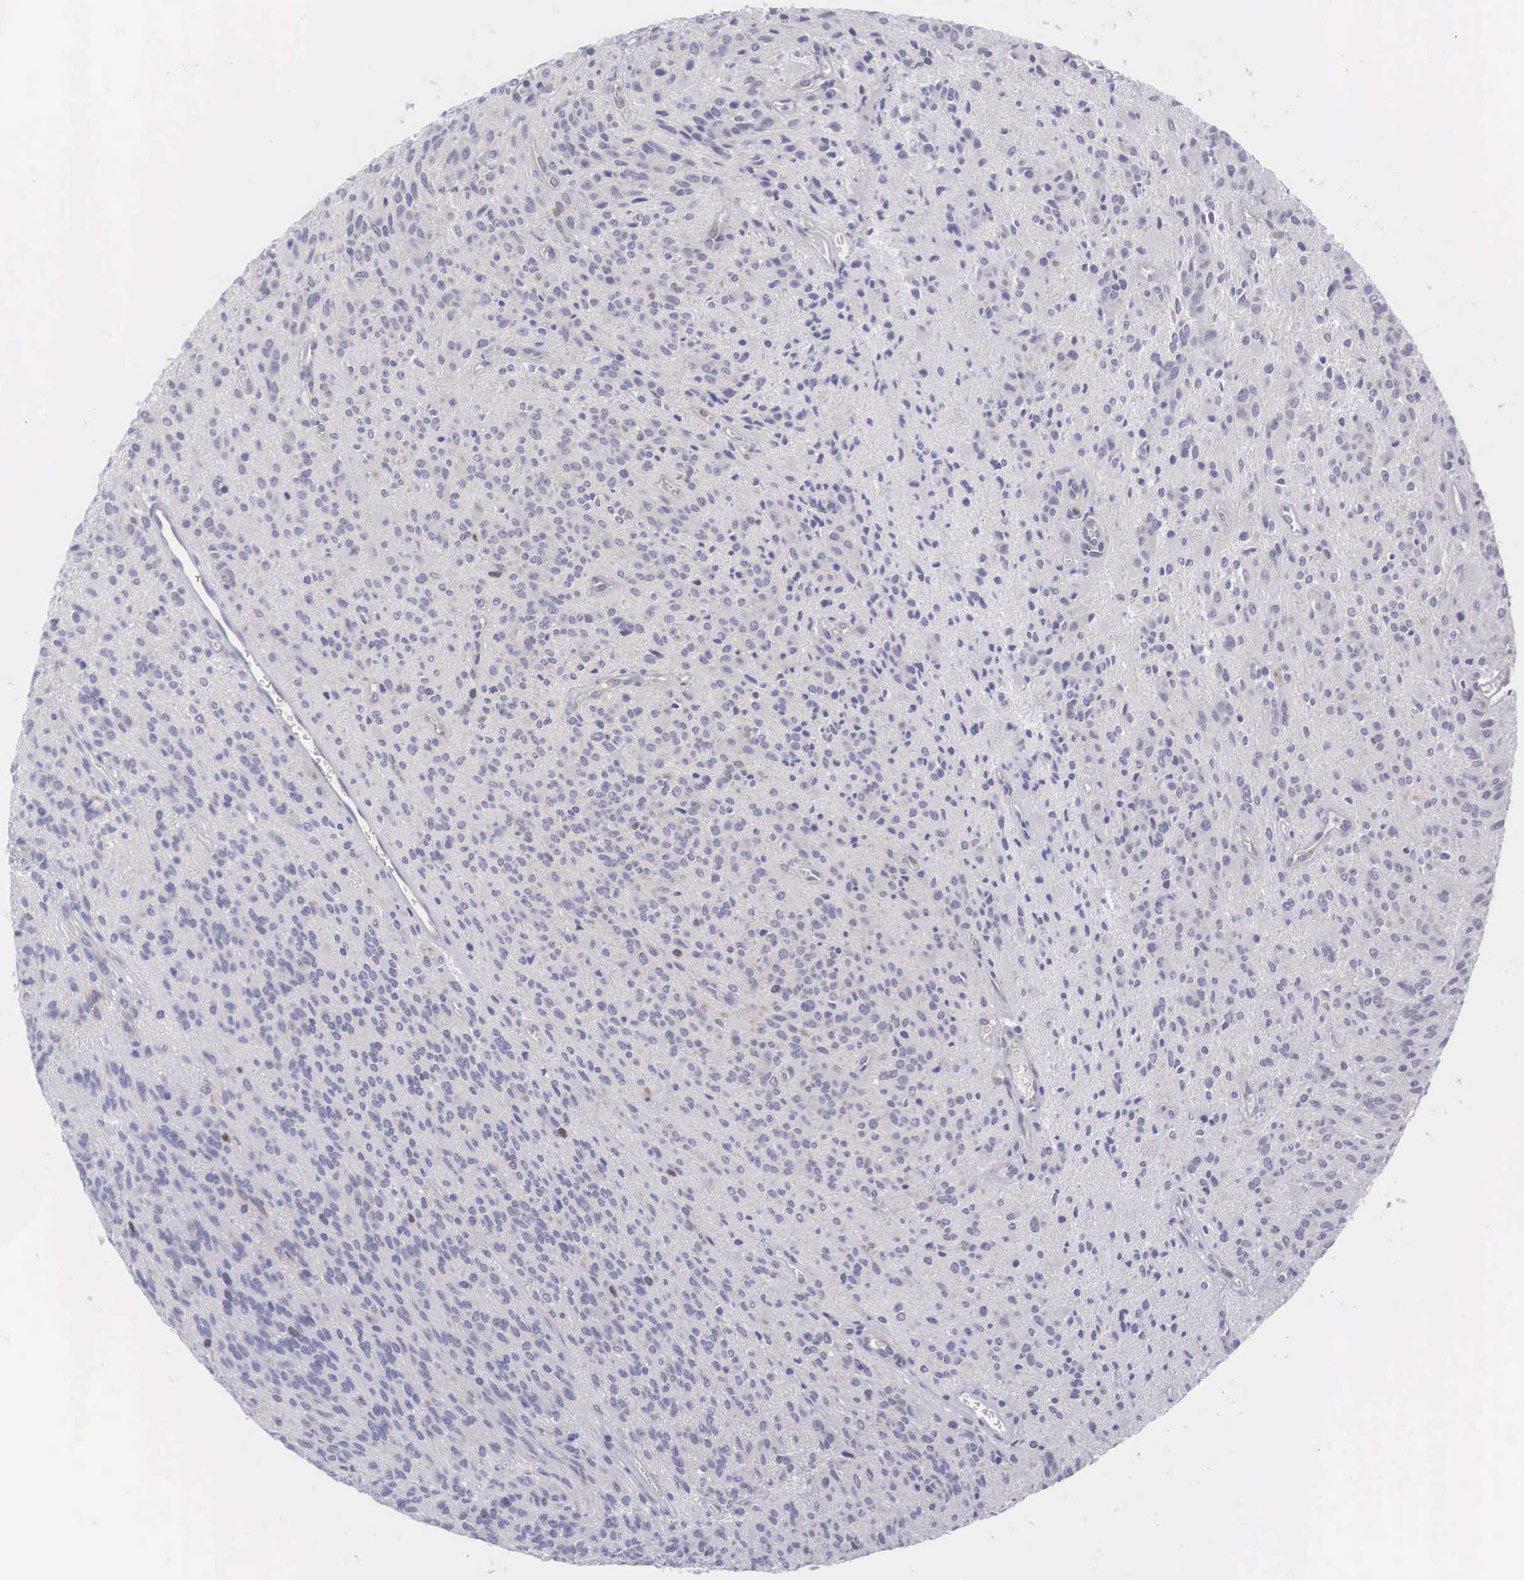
{"staining": {"intensity": "negative", "quantity": "none", "location": "none"}, "tissue": "glioma", "cell_type": "Tumor cells", "image_type": "cancer", "snomed": [{"axis": "morphology", "description": "Glioma, malignant, Low grade"}, {"axis": "topography", "description": "Brain"}], "caption": "Immunohistochemistry (IHC) histopathology image of human glioma stained for a protein (brown), which shows no expression in tumor cells.", "gene": "MAST4", "patient": {"sex": "female", "age": 15}}